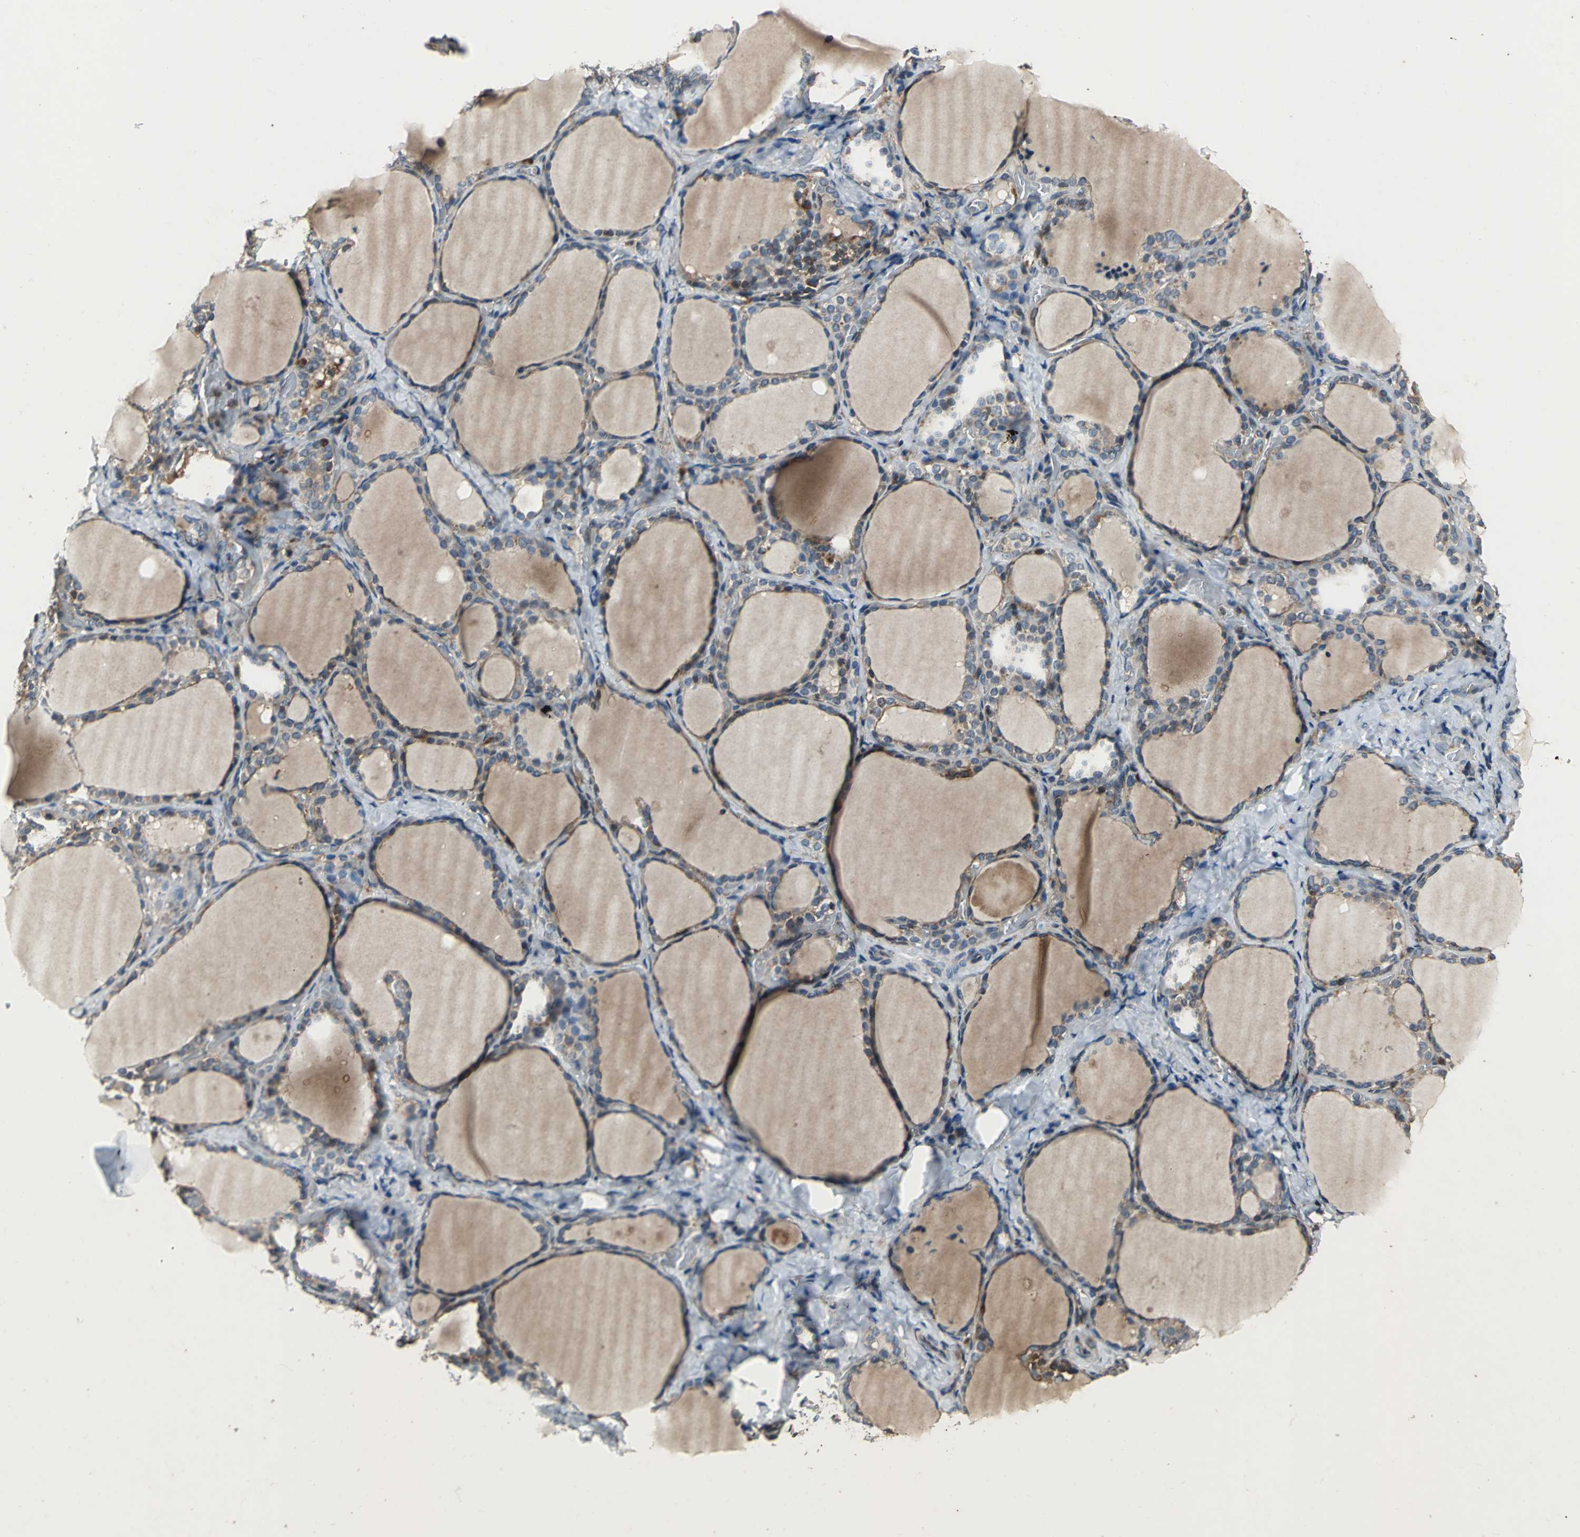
{"staining": {"intensity": "moderate", "quantity": ">75%", "location": "cytoplasmic/membranous"}, "tissue": "thyroid gland", "cell_type": "Glandular cells", "image_type": "normal", "snomed": [{"axis": "morphology", "description": "Normal tissue, NOS"}, {"axis": "morphology", "description": "Papillary adenocarcinoma, NOS"}, {"axis": "topography", "description": "Thyroid gland"}], "caption": "Immunohistochemistry image of unremarkable human thyroid gland stained for a protein (brown), which reveals medium levels of moderate cytoplasmic/membranous positivity in approximately >75% of glandular cells.", "gene": "EIF2B2", "patient": {"sex": "female", "age": 30}}